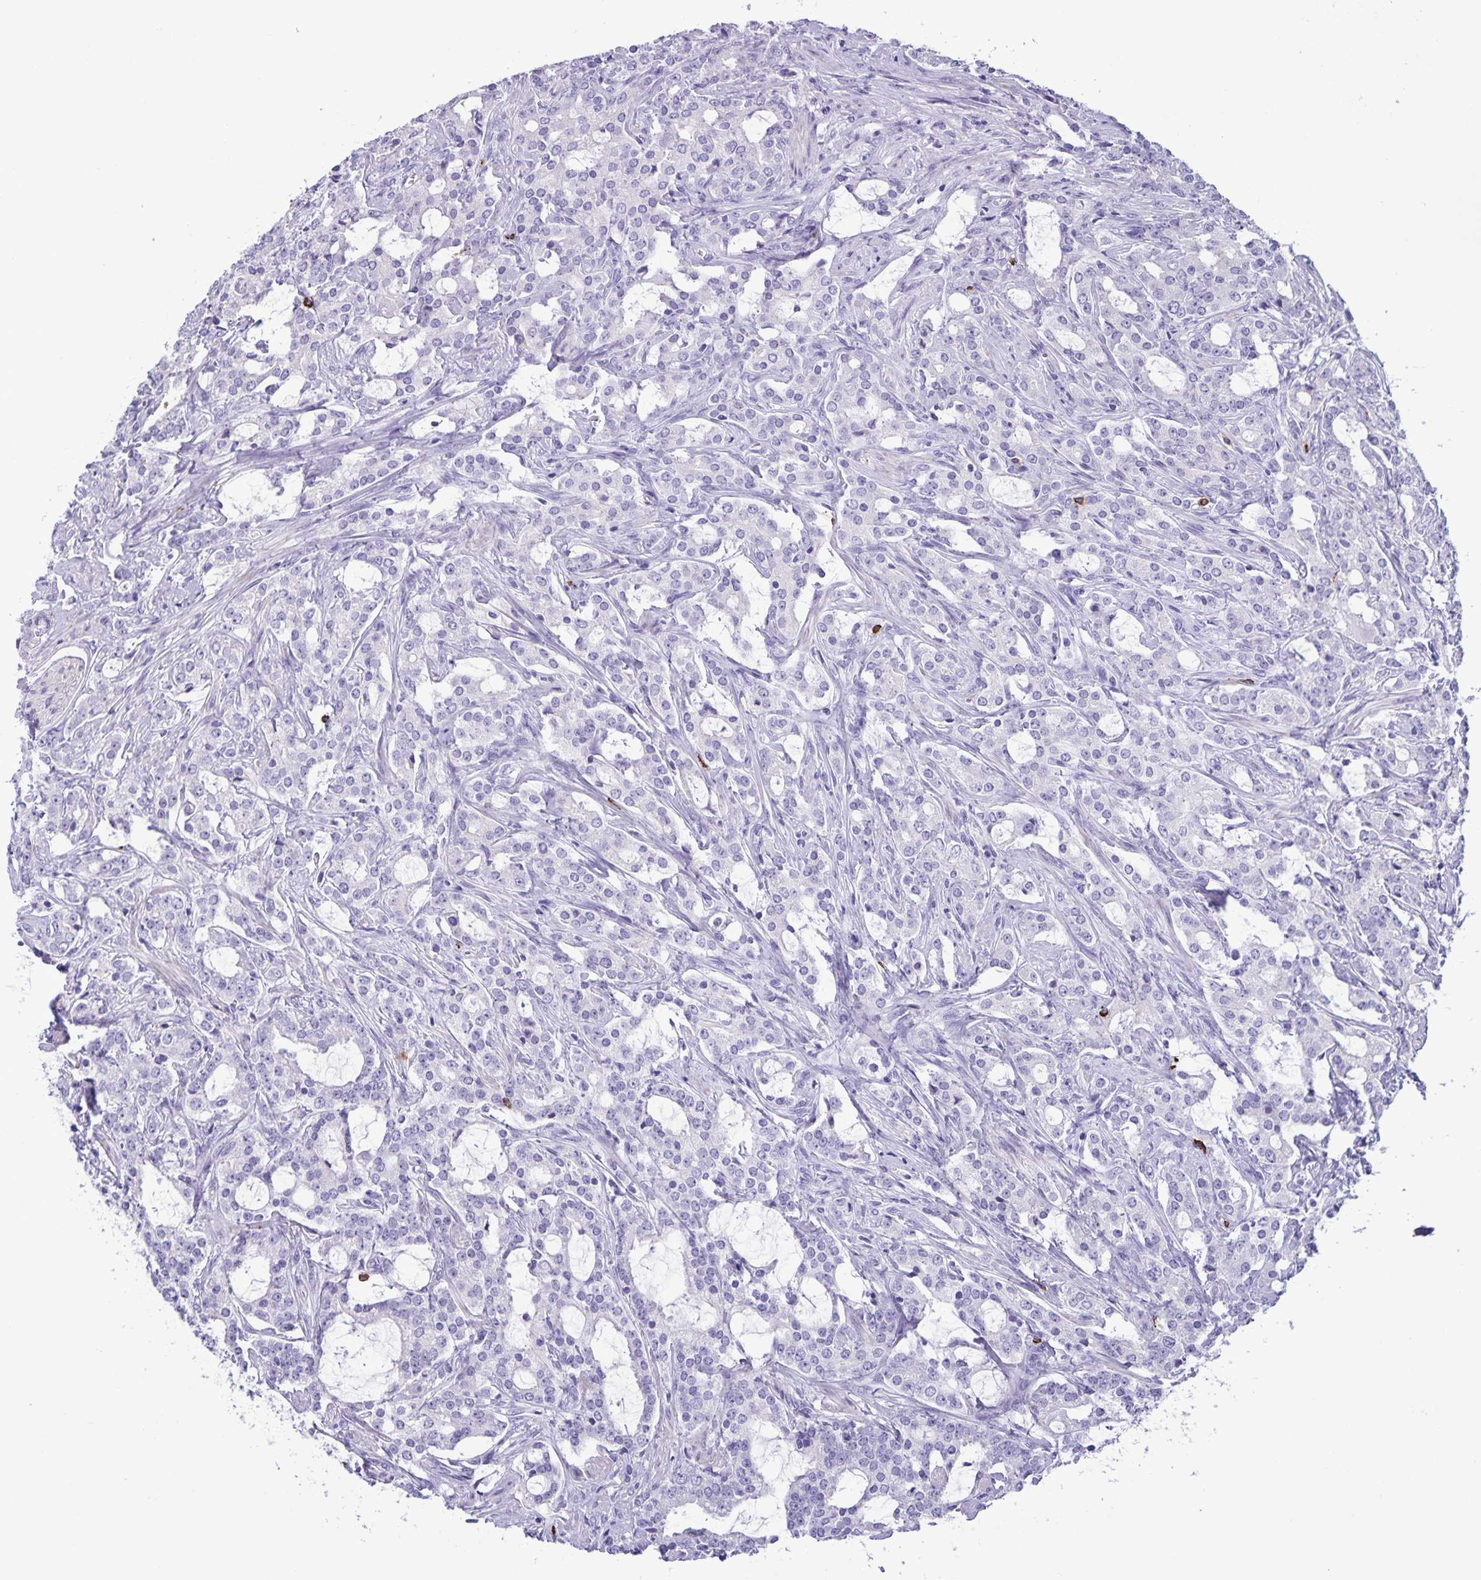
{"staining": {"intensity": "negative", "quantity": "none", "location": "none"}, "tissue": "prostate cancer", "cell_type": "Tumor cells", "image_type": "cancer", "snomed": [{"axis": "morphology", "description": "Adenocarcinoma, Medium grade"}, {"axis": "topography", "description": "Prostate"}], "caption": "This is an IHC photomicrograph of medium-grade adenocarcinoma (prostate). There is no positivity in tumor cells.", "gene": "IBTK", "patient": {"sex": "male", "age": 57}}